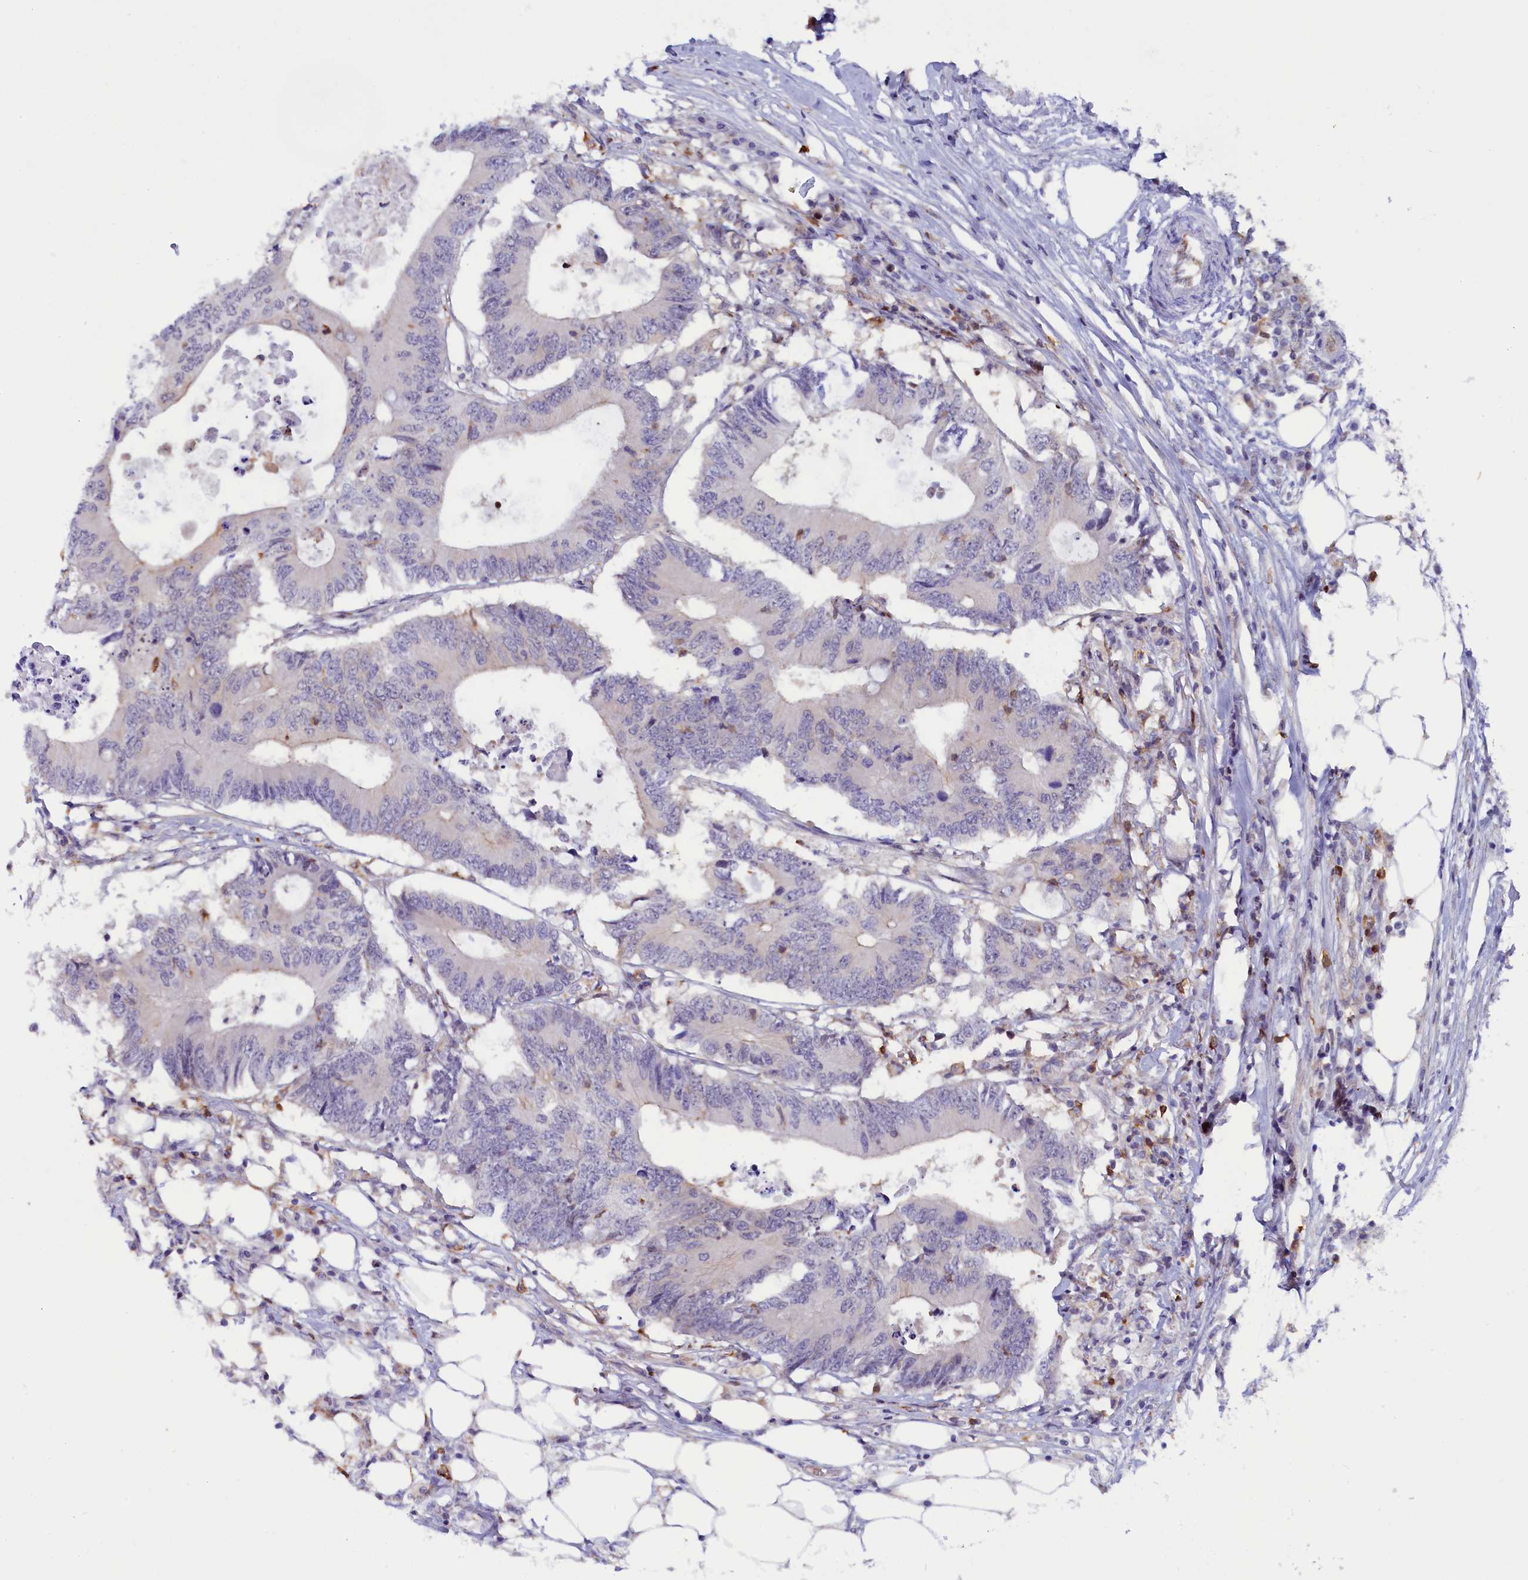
{"staining": {"intensity": "negative", "quantity": "none", "location": "none"}, "tissue": "colorectal cancer", "cell_type": "Tumor cells", "image_type": "cancer", "snomed": [{"axis": "morphology", "description": "Adenocarcinoma, NOS"}, {"axis": "topography", "description": "Colon"}], "caption": "Immunohistochemistry (IHC) micrograph of neoplastic tissue: colorectal cancer stained with DAB (3,3'-diaminobenzidine) exhibits no significant protein expression in tumor cells.", "gene": "CIAPIN1", "patient": {"sex": "male", "age": 71}}